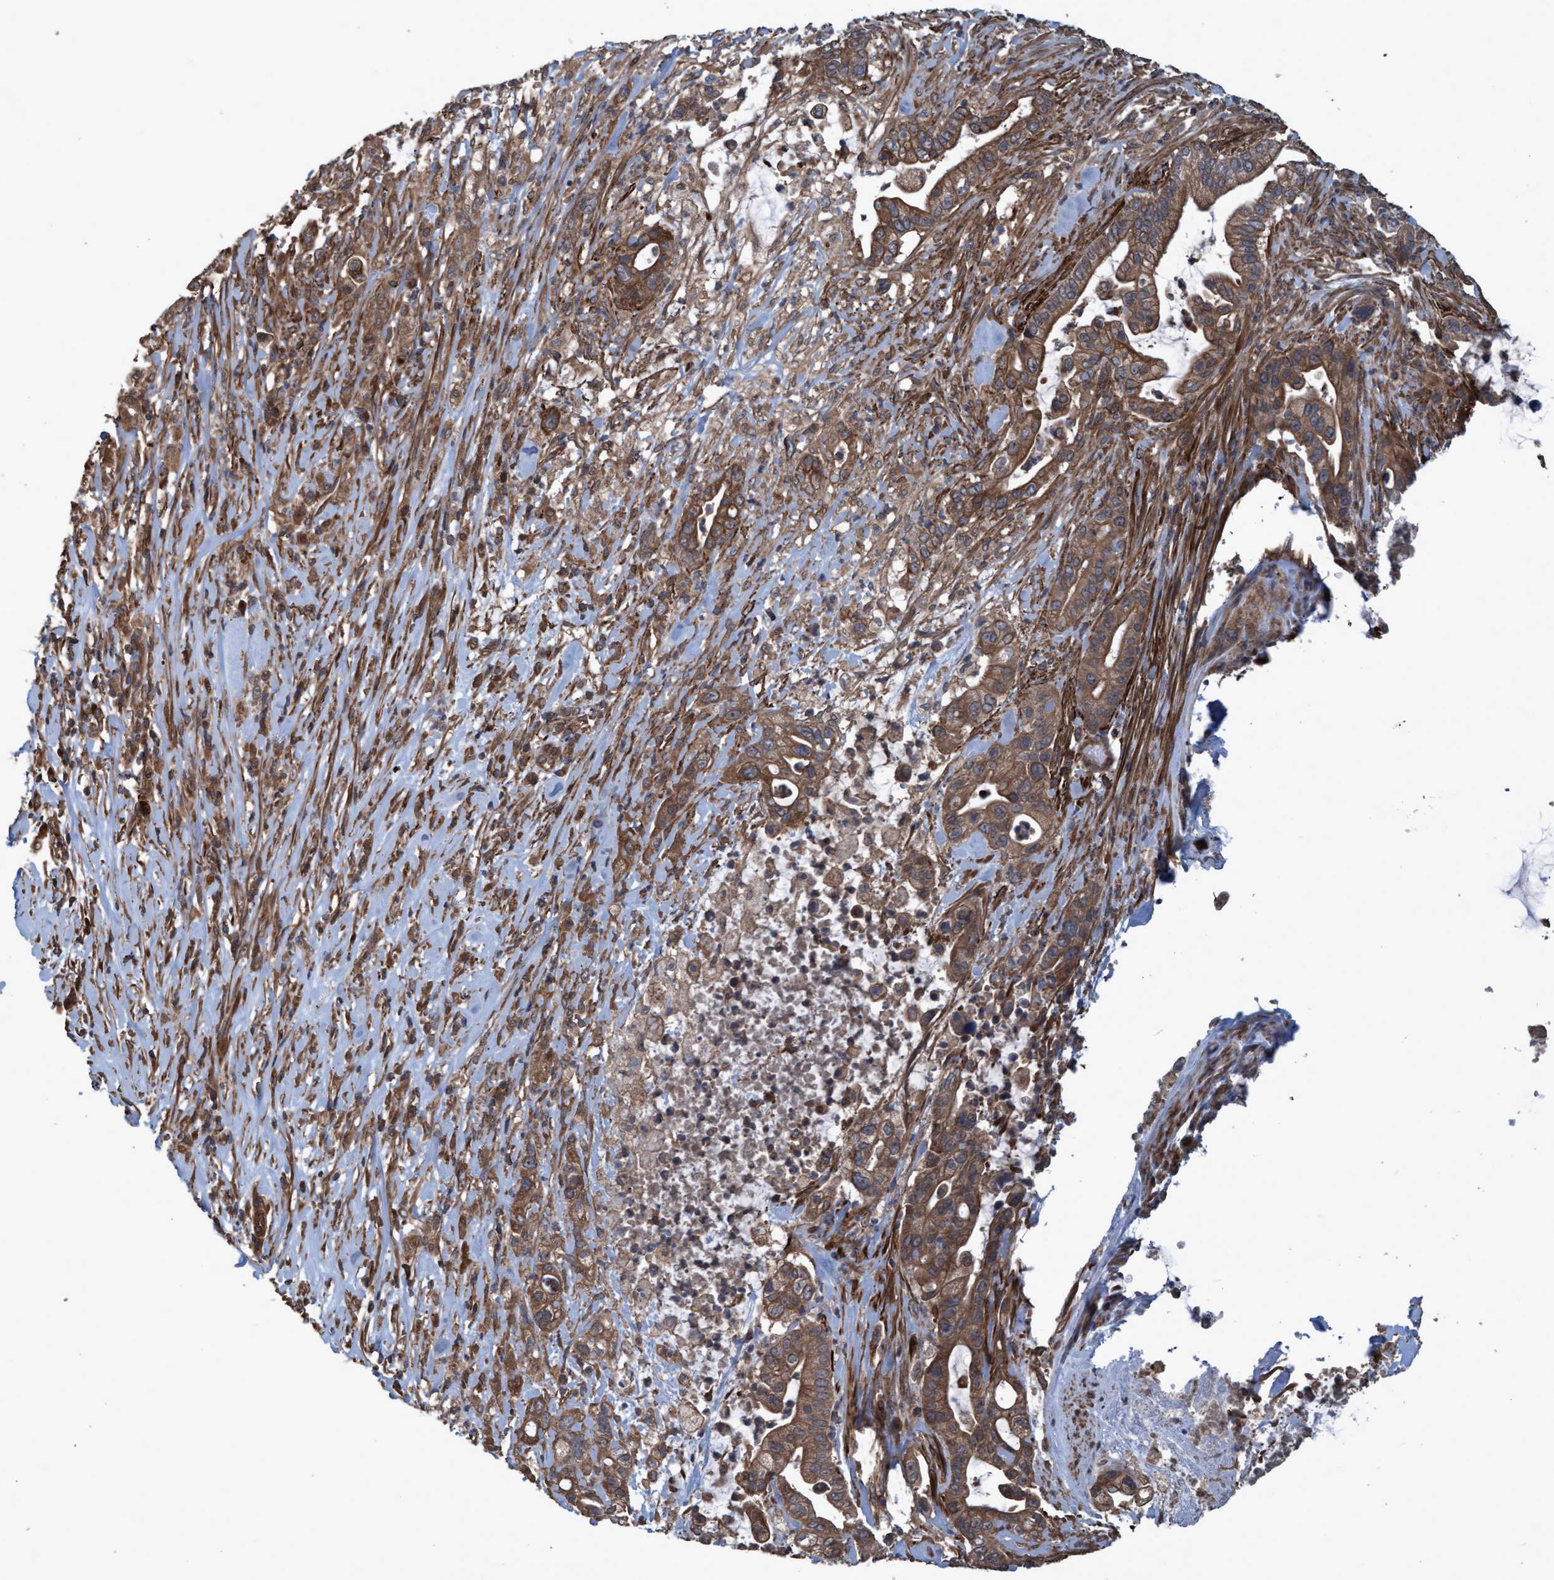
{"staining": {"intensity": "moderate", "quantity": ">75%", "location": "cytoplasmic/membranous"}, "tissue": "pancreatic cancer", "cell_type": "Tumor cells", "image_type": "cancer", "snomed": [{"axis": "morphology", "description": "Adenocarcinoma, NOS"}, {"axis": "topography", "description": "Pancreas"}], "caption": "Adenocarcinoma (pancreatic) was stained to show a protein in brown. There is medium levels of moderate cytoplasmic/membranous staining in approximately >75% of tumor cells.", "gene": "GGT6", "patient": {"sex": "male", "age": 69}}